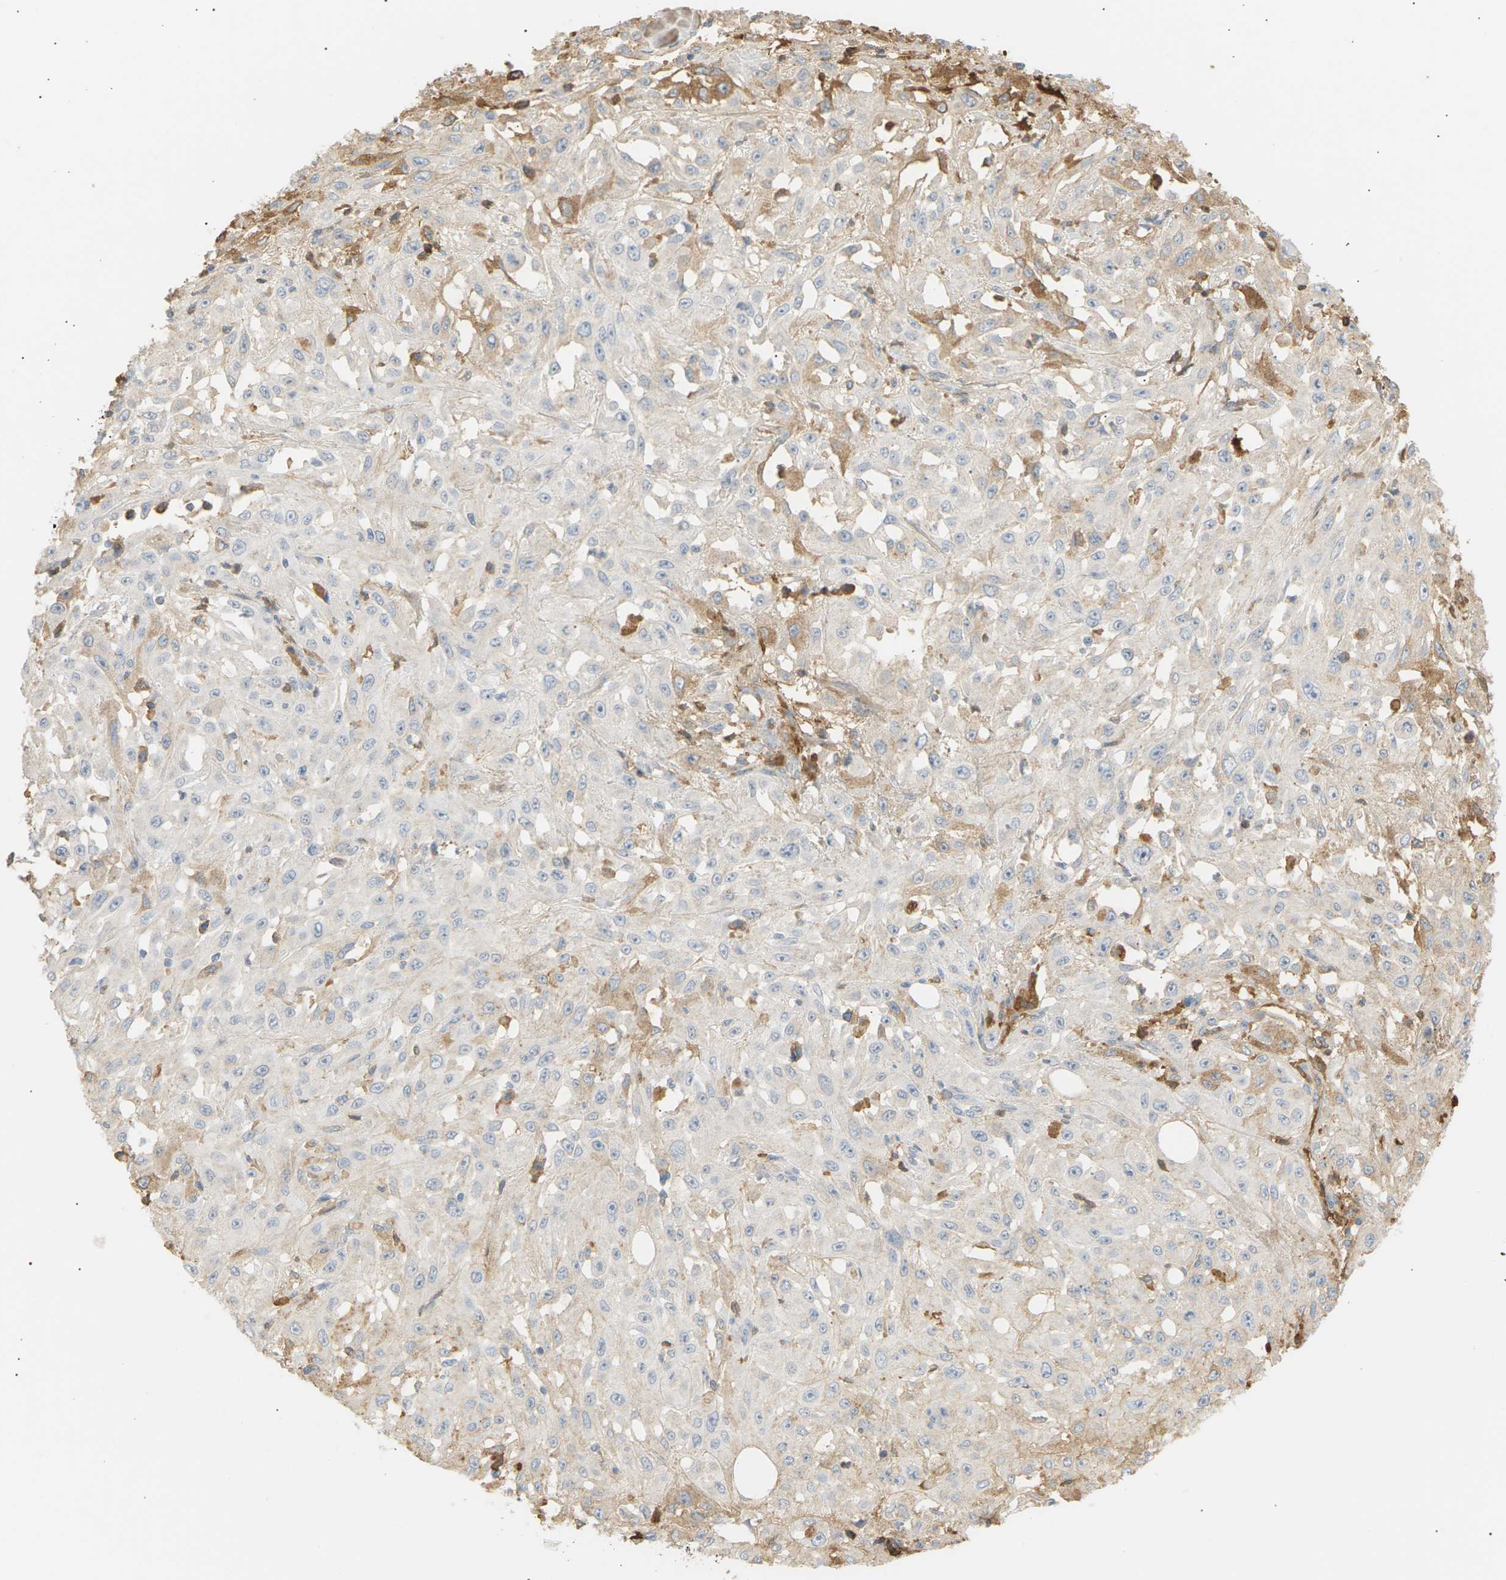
{"staining": {"intensity": "negative", "quantity": "none", "location": "none"}, "tissue": "skin cancer", "cell_type": "Tumor cells", "image_type": "cancer", "snomed": [{"axis": "morphology", "description": "Squamous cell carcinoma, NOS"}, {"axis": "morphology", "description": "Squamous cell carcinoma, metastatic, NOS"}, {"axis": "topography", "description": "Skin"}, {"axis": "topography", "description": "Lymph node"}], "caption": "Immunohistochemical staining of human skin cancer reveals no significant positivity in tumor cells.", "gene": "IGLC3", "patient": {"sex": "male", "age": 75}}